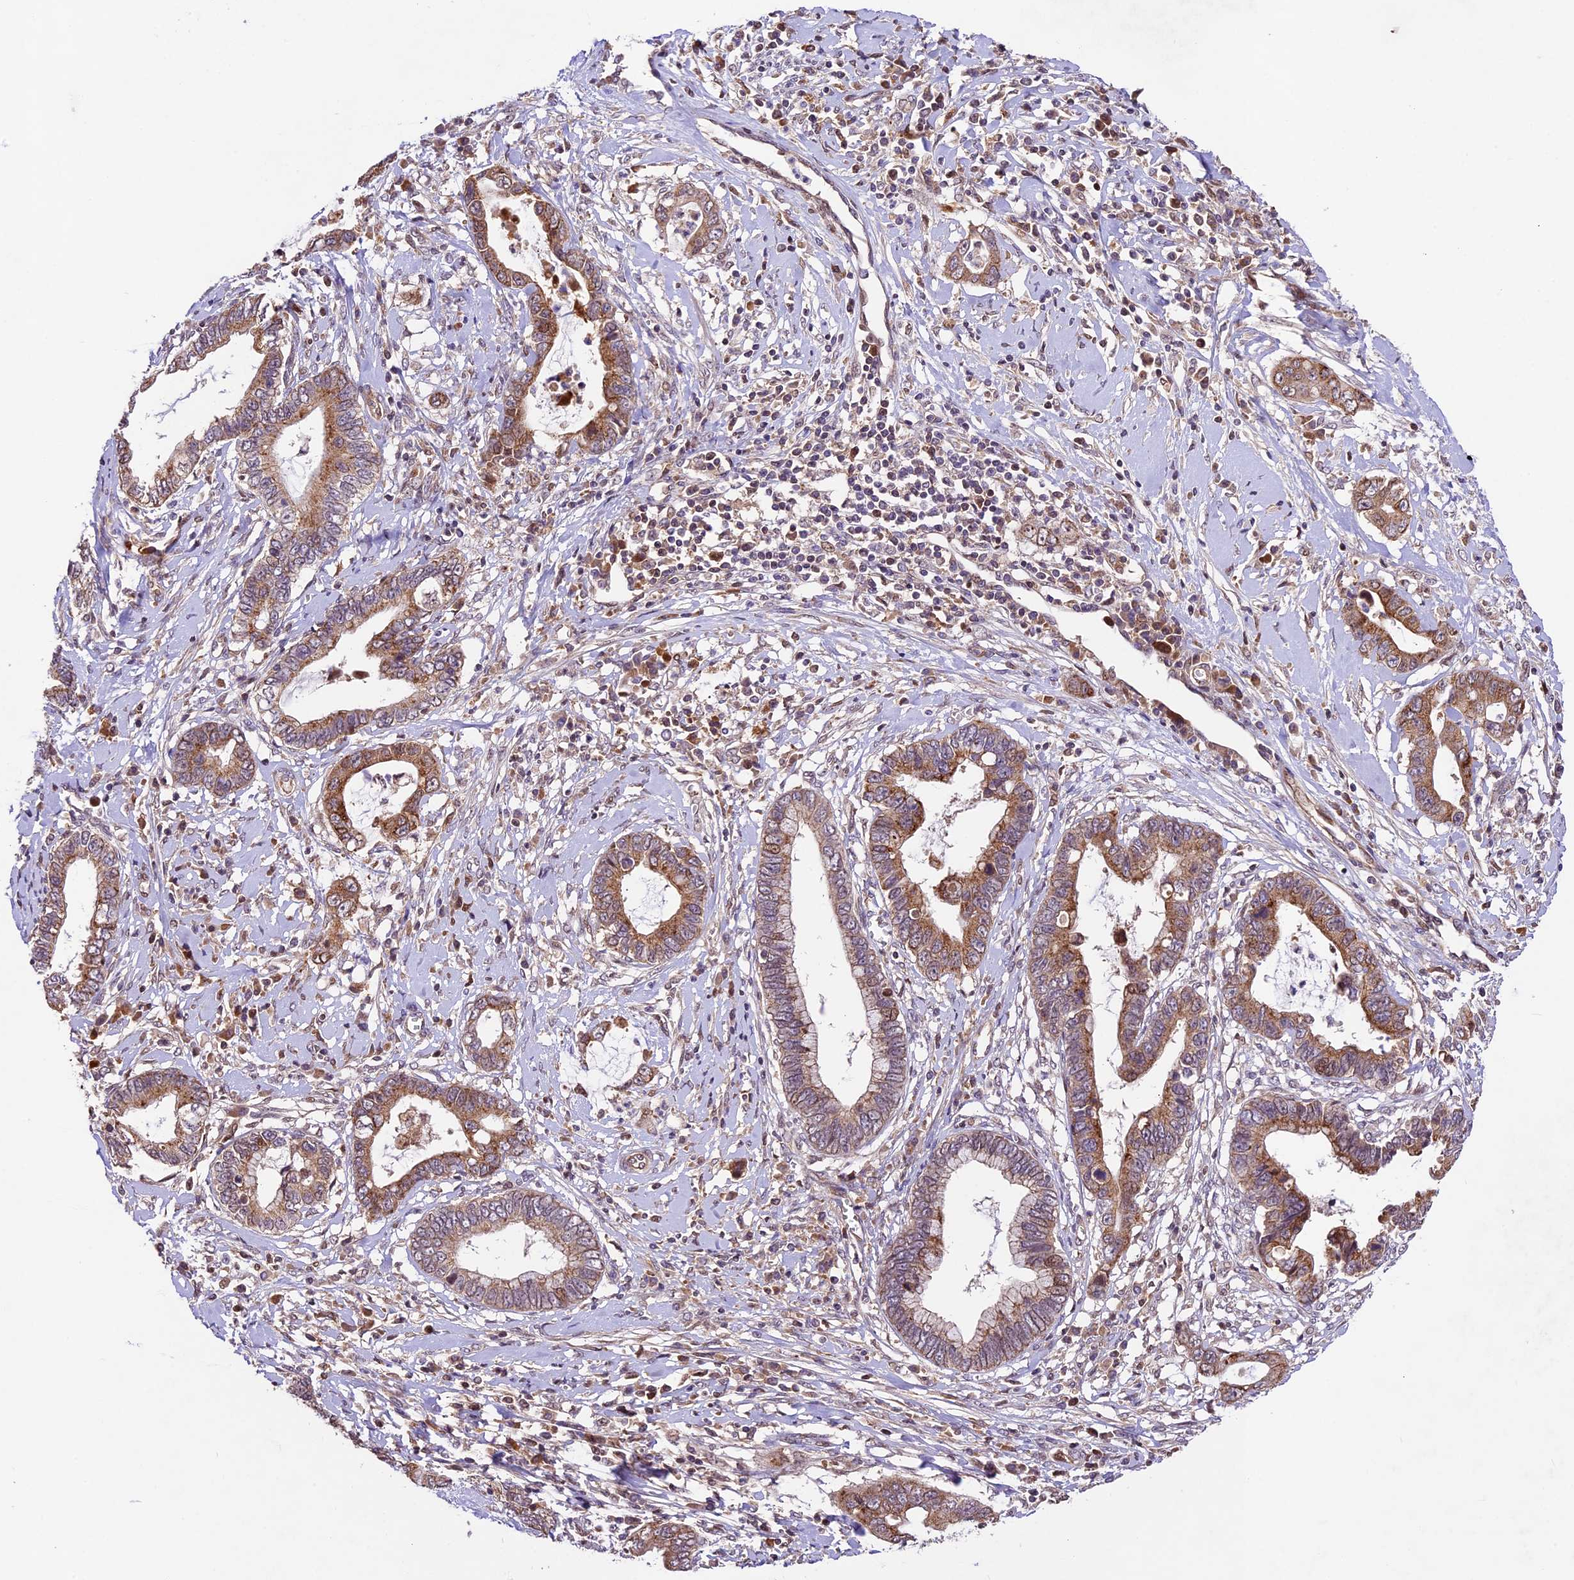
{"staining": {"intensity": "moderate", "quantity": ">75%", "location": "cytoplasmic/membranous"}, "tissue": "cervical cancer", "cell_type": "Tumor cells", "image_type": "cancer", "snomed": [{"axis": "morphology", "description": "Adenocarcinoma, NOS"}, {"axis": "topography", "description": "Cervix"}], "caption": "Immunohistochemical staining of human adenocarcinoma (cervical) shows moderate cytoplasmic/membranous protein expression in approximately >75% of tumor cells.", "gene": "CCSER1", "patient": {"sex": "female", "age": 44}}